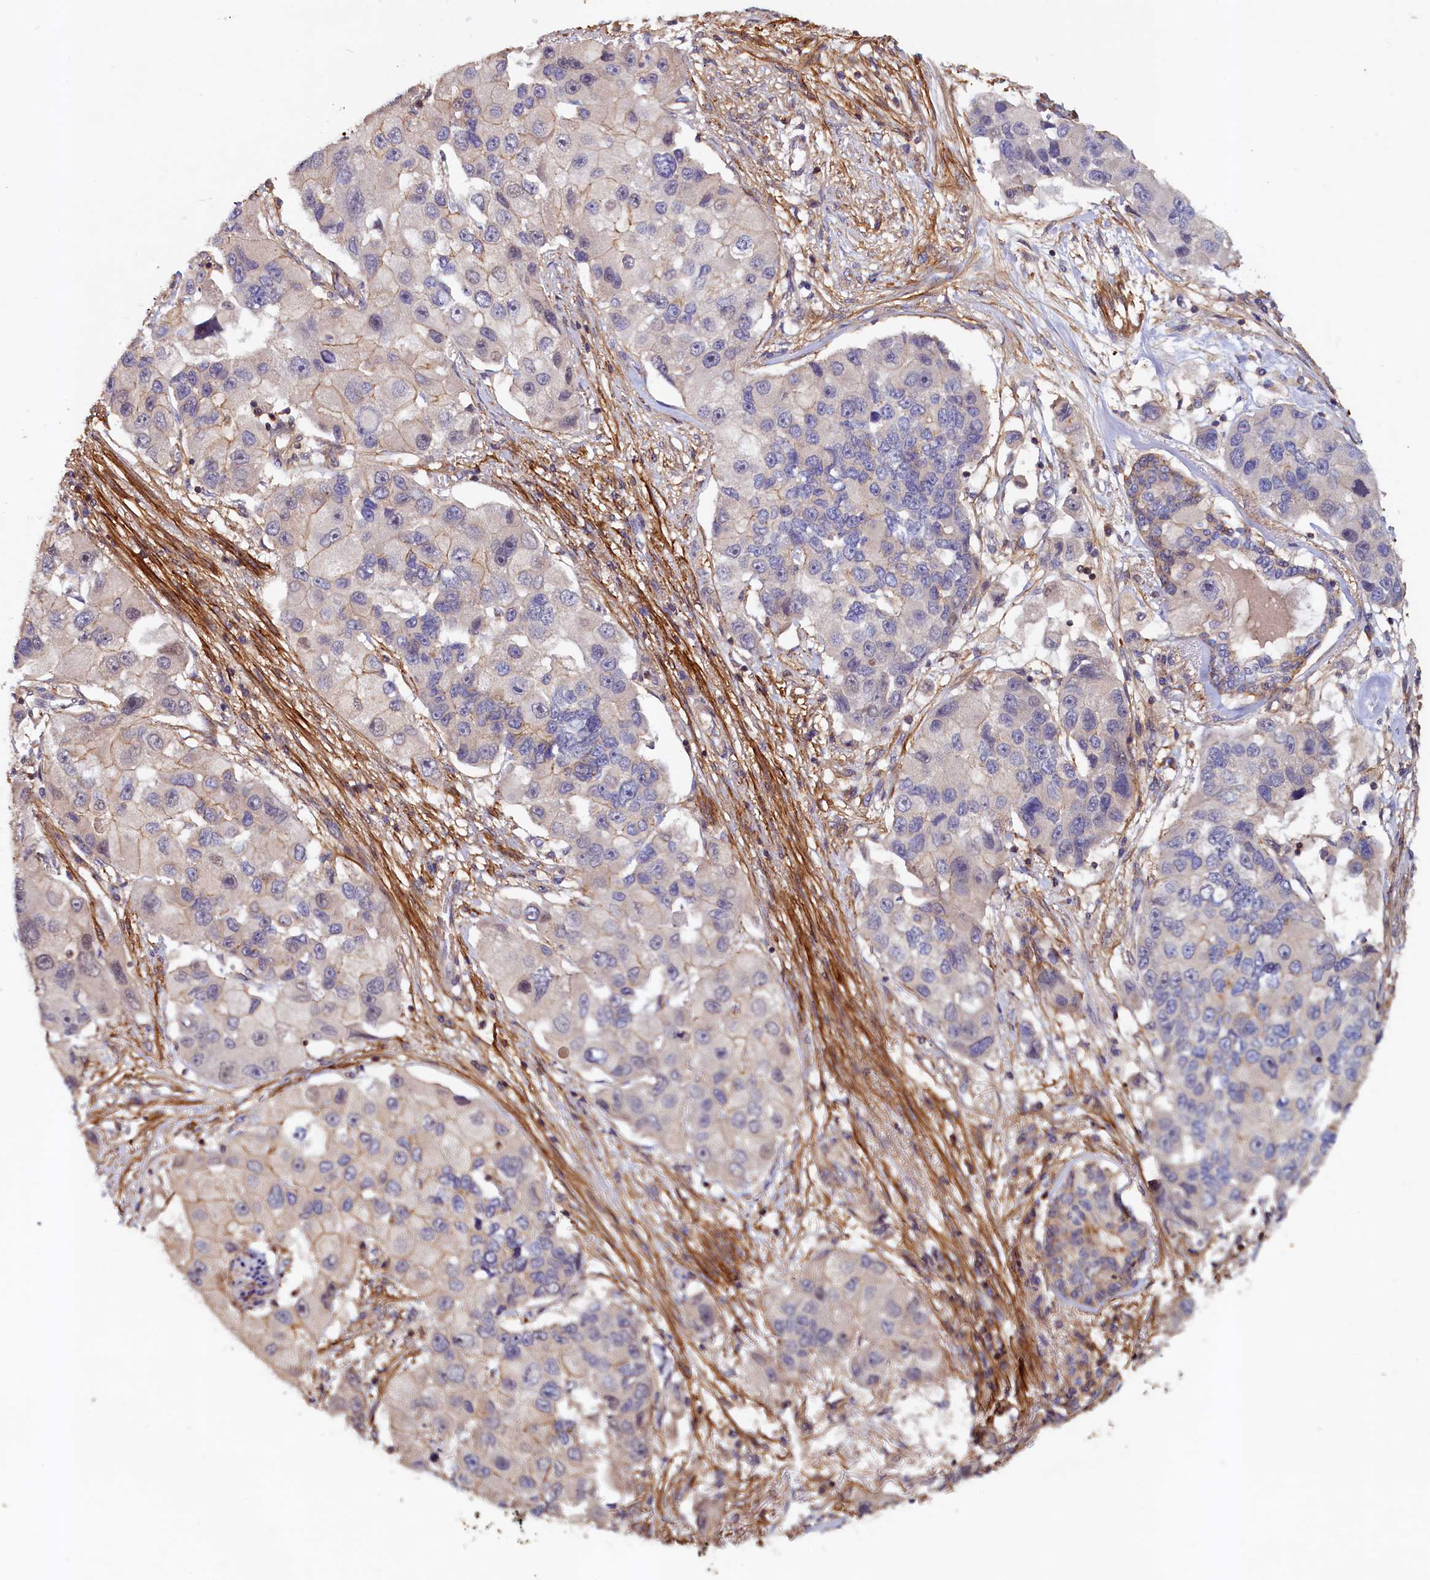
{"staining": {"intensity": "negative", "quantity": "none", "location": "none"}, "tissue": "lung cancer", "cell_type": "Tumor cells", "image_type": "cancer", "snomed": [{"axis": "morphology", "description": "Adenocarcinoma, NOS"}, {"axis": "topography", "description": "Lung"}], "caption": "Micrograph shows no protein positivity in tumor cells of lung adenocarcinoma tissue. (DAB immunohistochemistry with hematoxylin counter stain).", "gene": "DUOXA1", "patient": {"sex": "female", "age": 54}}